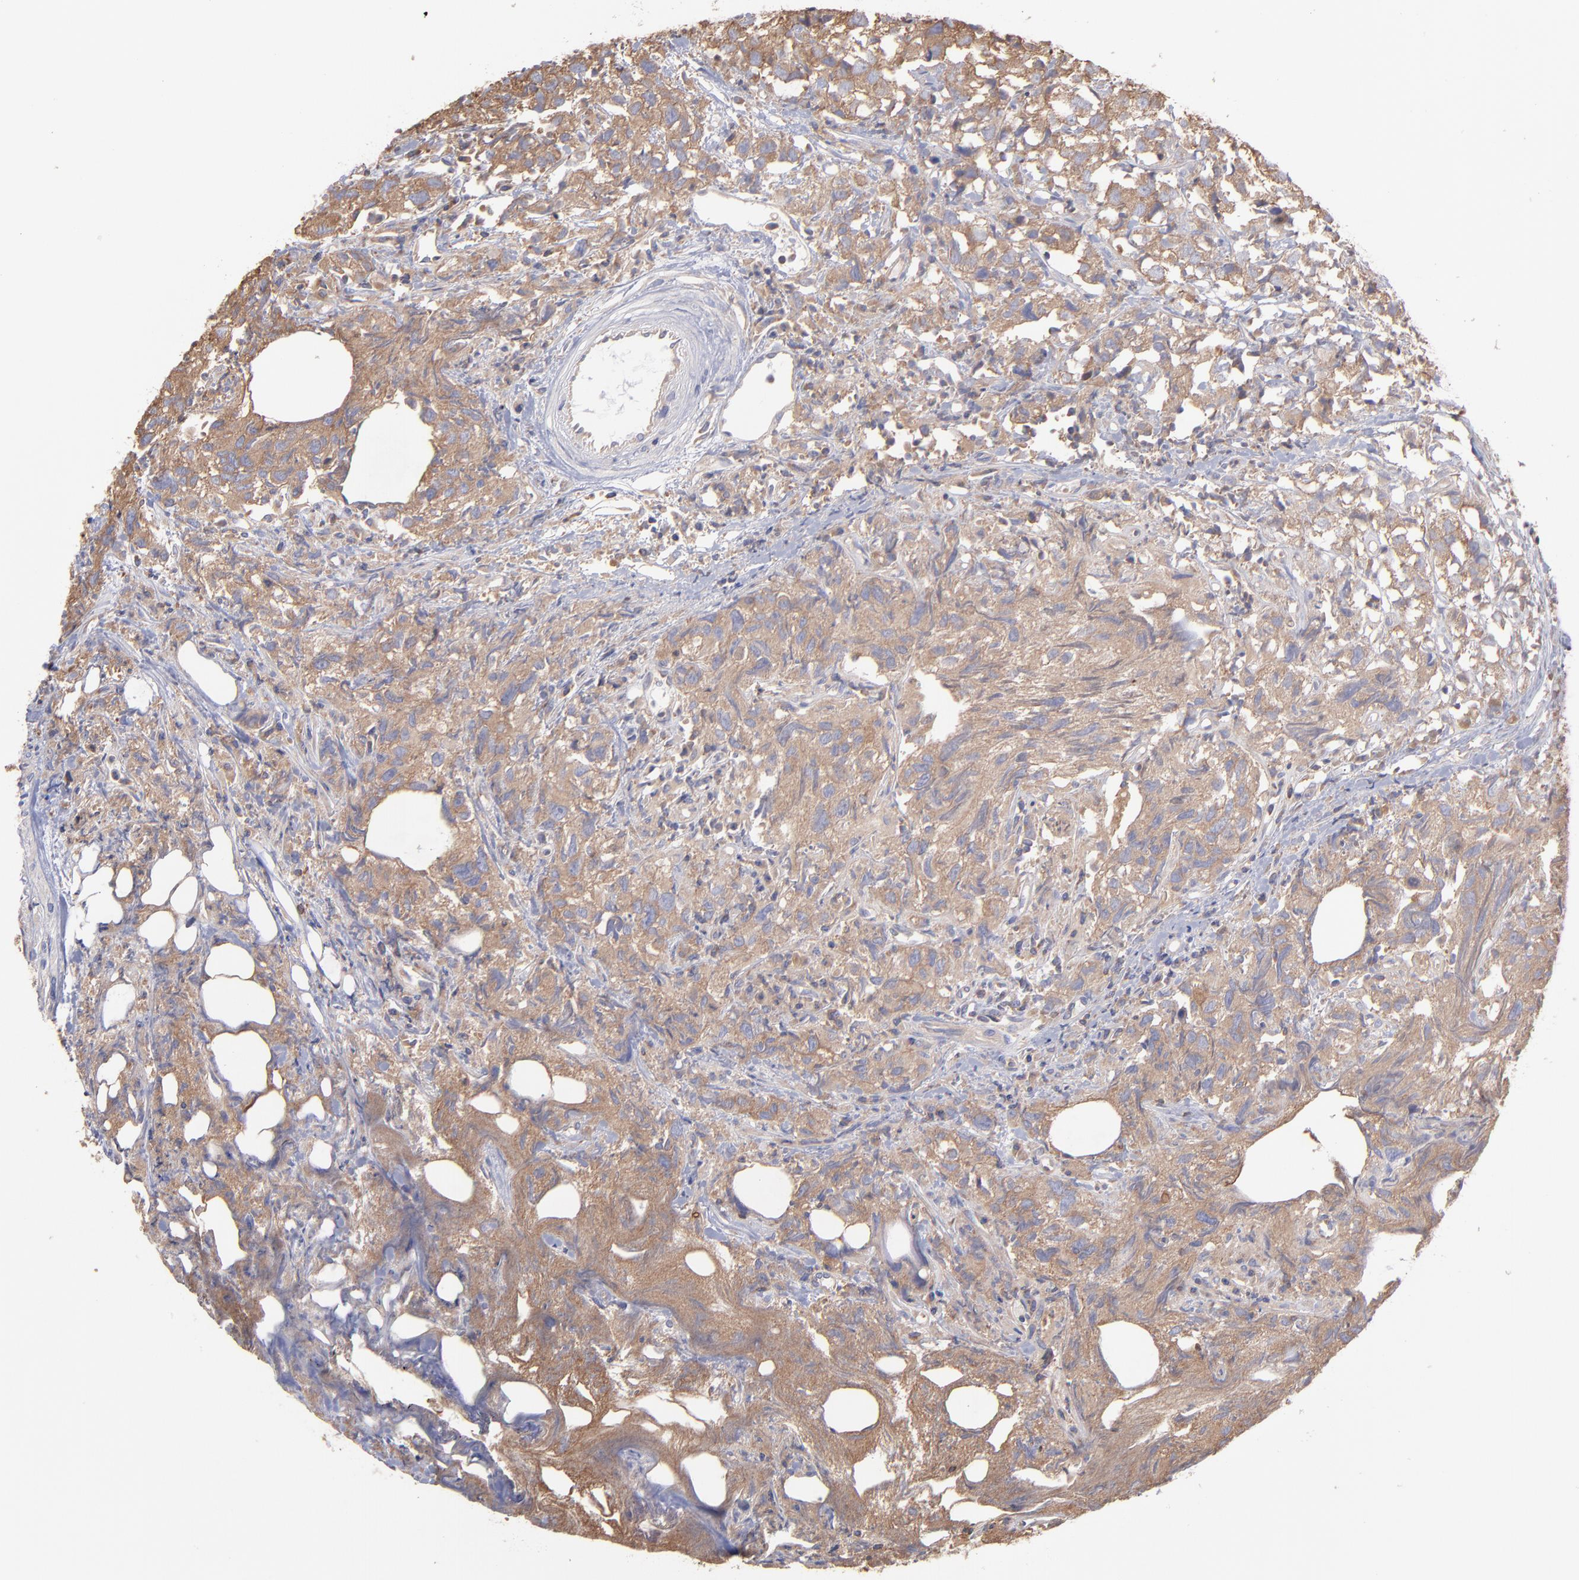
{"staining": {"intensity": "moderate", "quantity": ">75%", "location": "cytoplasmic/membranous"}, "tissue": "urothelial cancer", "cell_type": "Tumor cells", "image_type": "cancer", "snomed": [{"axis": "morphology", "description": "Urothelial carcinoma, High grade"}, {"axis": "topography", "description": "Urinary bladder"}], "caption": "The image exhibits staining of urothelial carcinoma (high-grade), revealing moderate cytoplasmic/membranous protein expression (brown color) within tumor cells.", "gene": "MAP2K2", "patient": {"sex": "female", "age": 75}}